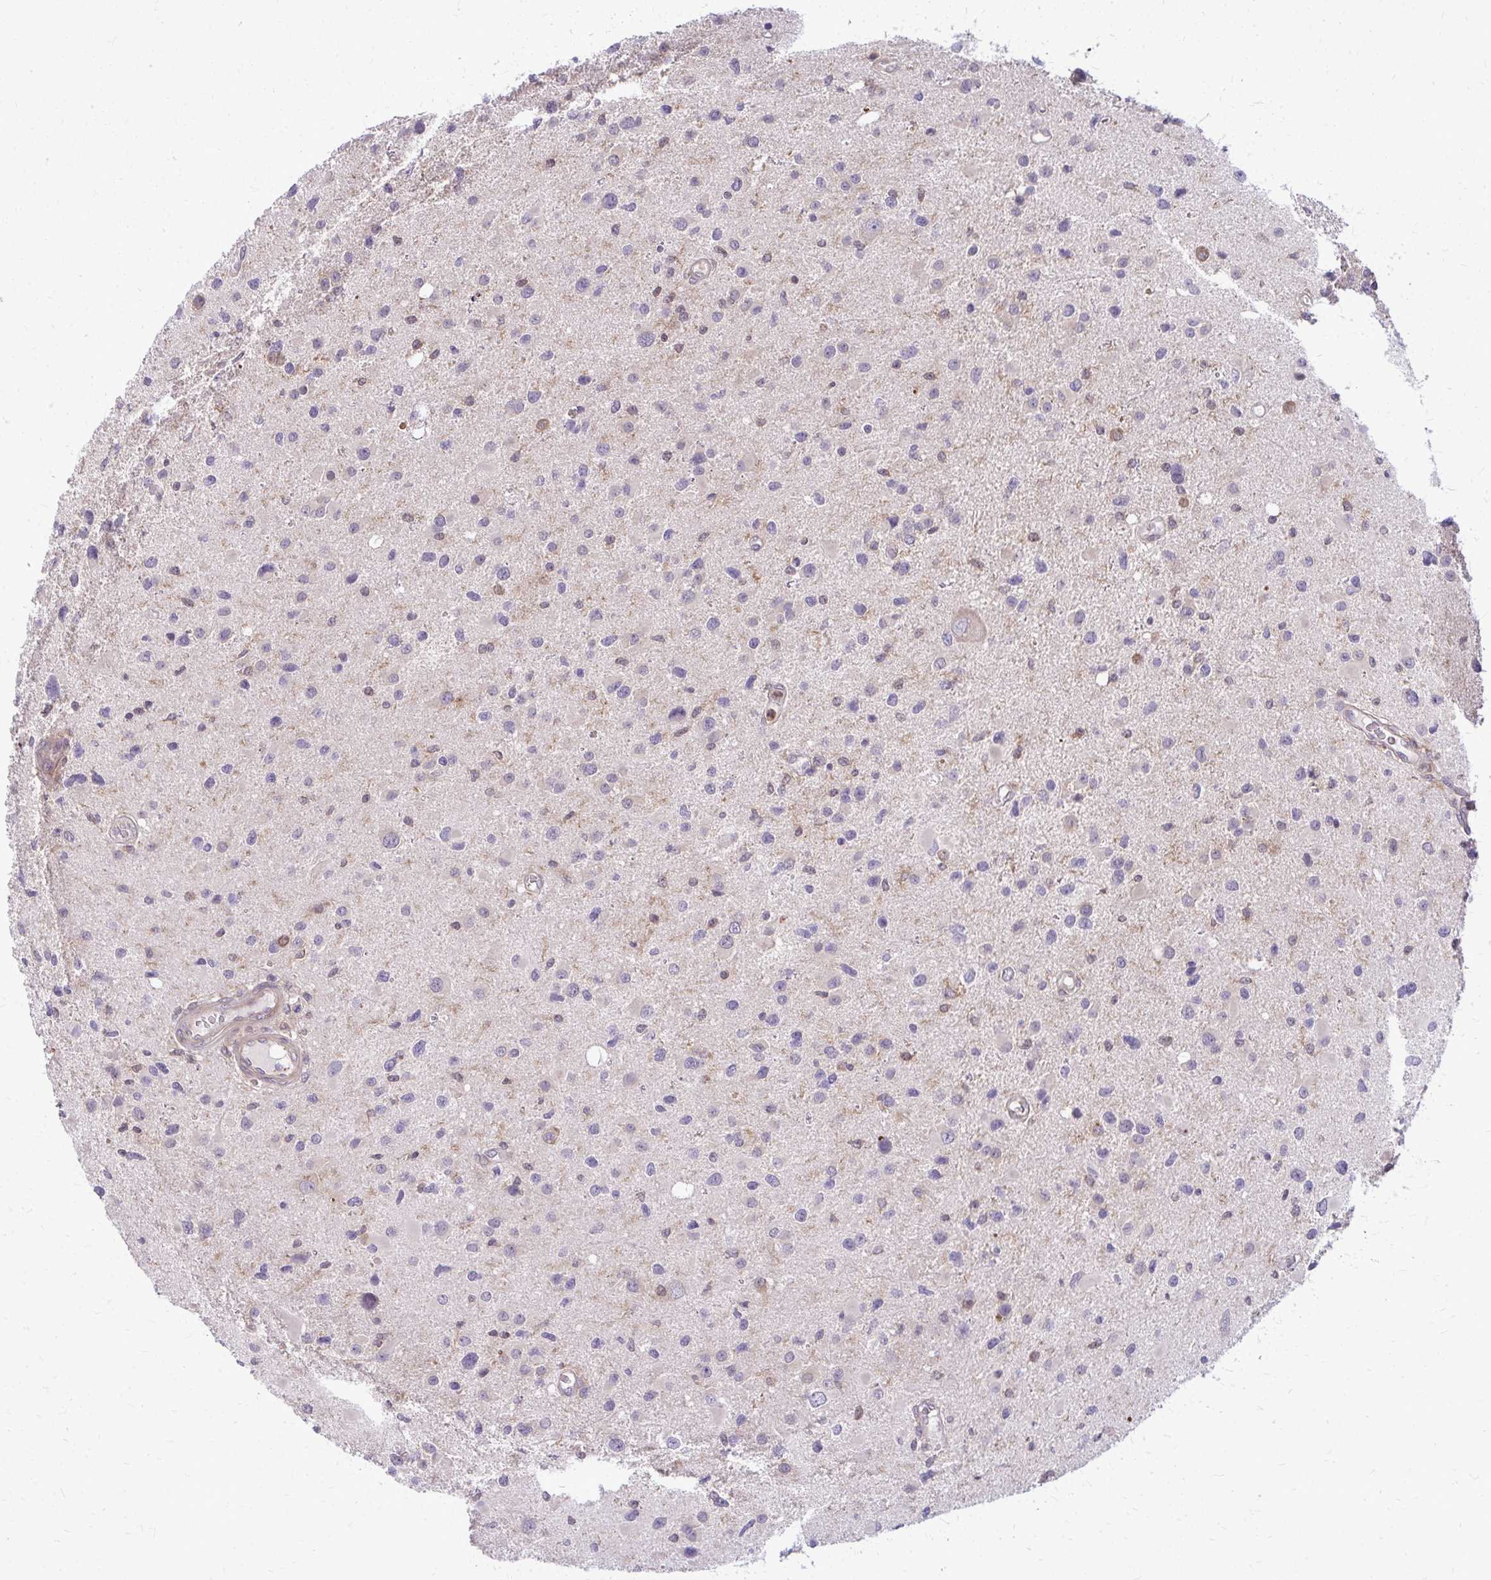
{"staining": {"intensity": "negative", "quantity": "none", "location": "none"}, "tissue": "glioma", "cell_type": "Tumor cells", "image_type": "cancer", "snomed": [{"axis": "morphology", "description": "Glioma, malignant, Low grade"}, {"axis": "topography", "description": "Brain"}], "caption": "The micrograph displays no significant positivity in tumor cells of glioma.", "gene": "OXNAD1", "patient": {"sex": "female", "age": 32}}